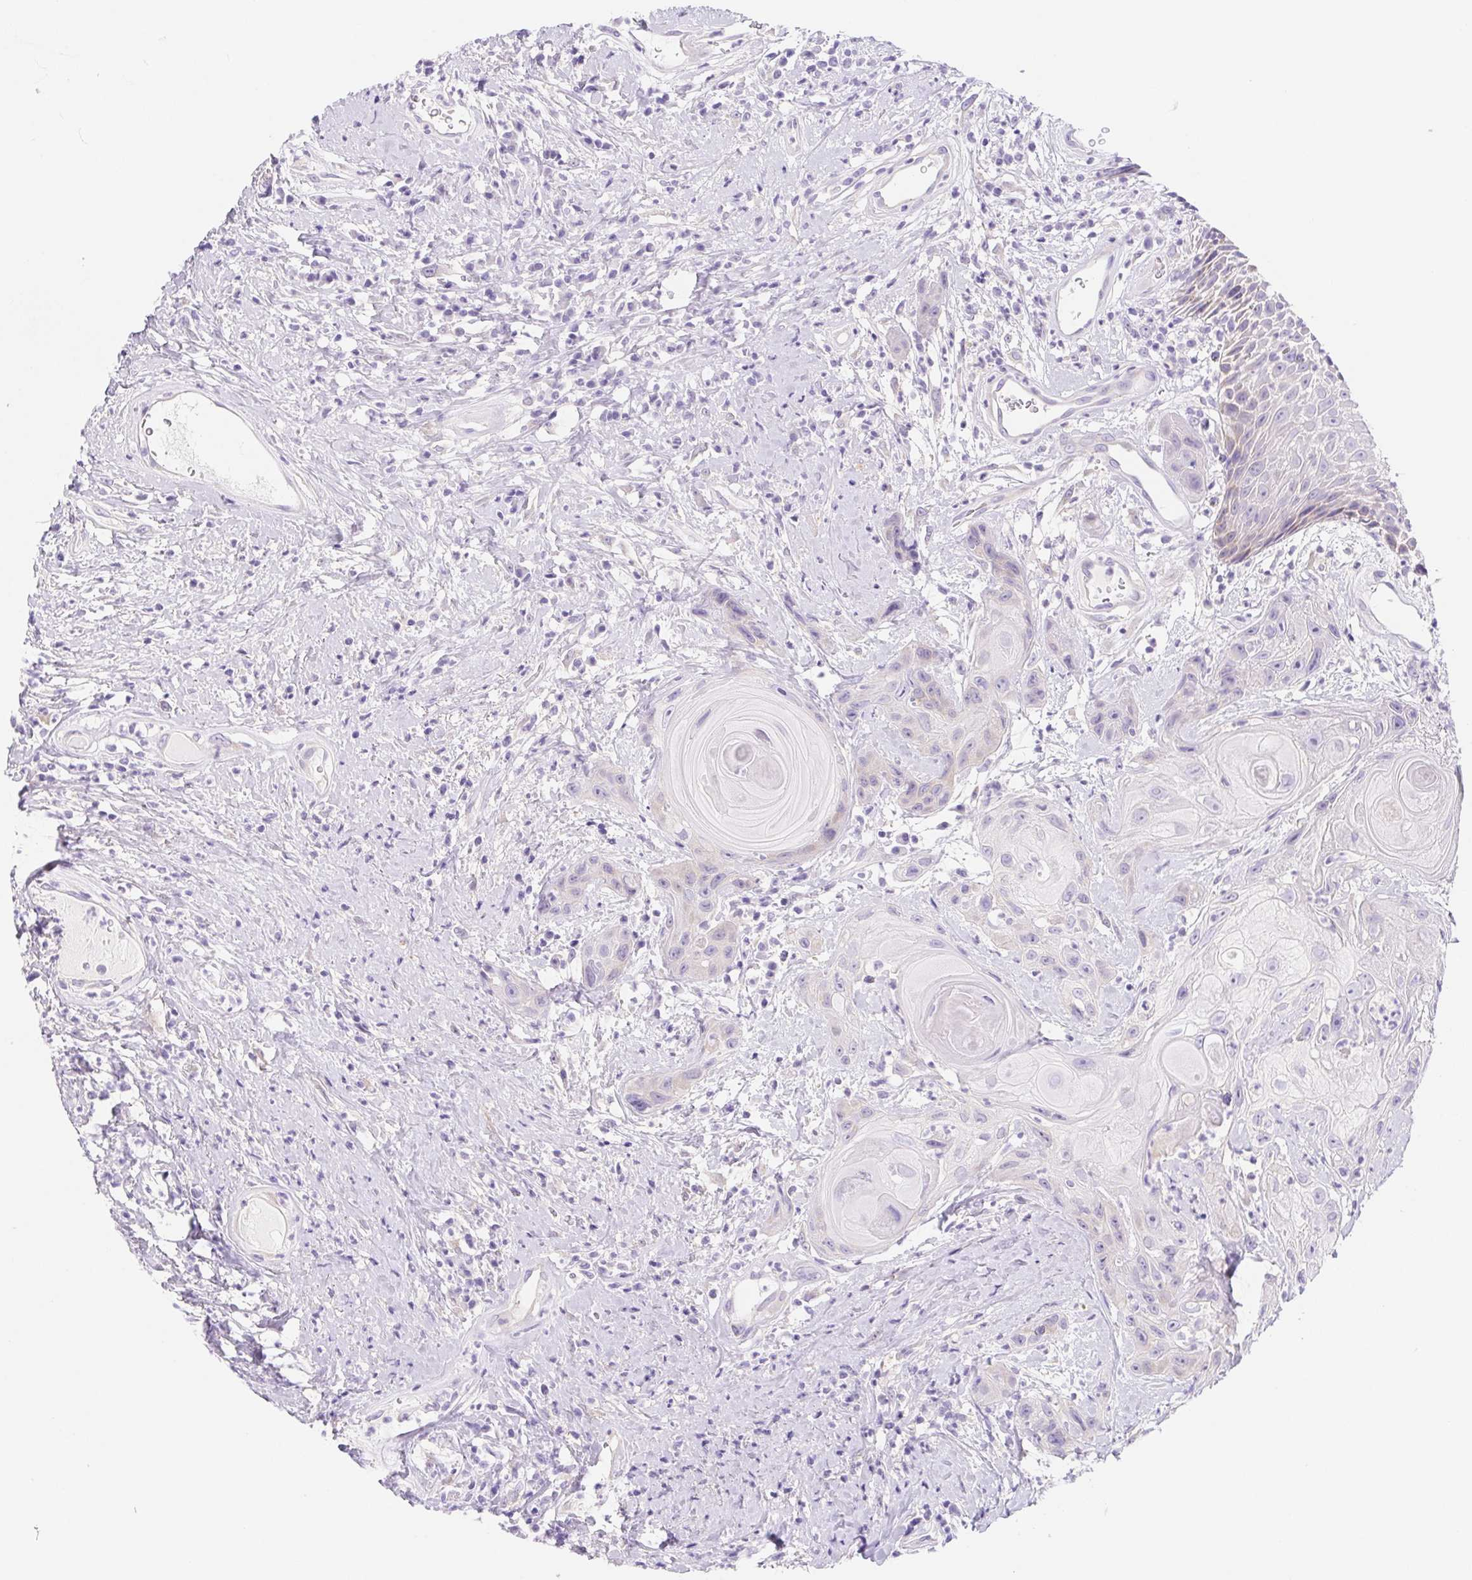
{"staining": {"intensity": "negative", "quantity": "none", "location": "none"}, "tissue": "head and neck cancer", "cell_type": "Tumor cells", "image_type": "cancer", "snomed": [{"axis": "morphology", "description": "Squamous cell carcinoma, NOS"}, {"axis": "topography", "description": "Head-Neck"}], "caption": "Immunohistochemistry (IHC) micrograph of head and neck squamous cell carcinoma stained for a protein (brown), which exhibits no staining in tumor cells.", "gene": "DYNC2LI1", "patient": {"sex": "male", "age": 57}}